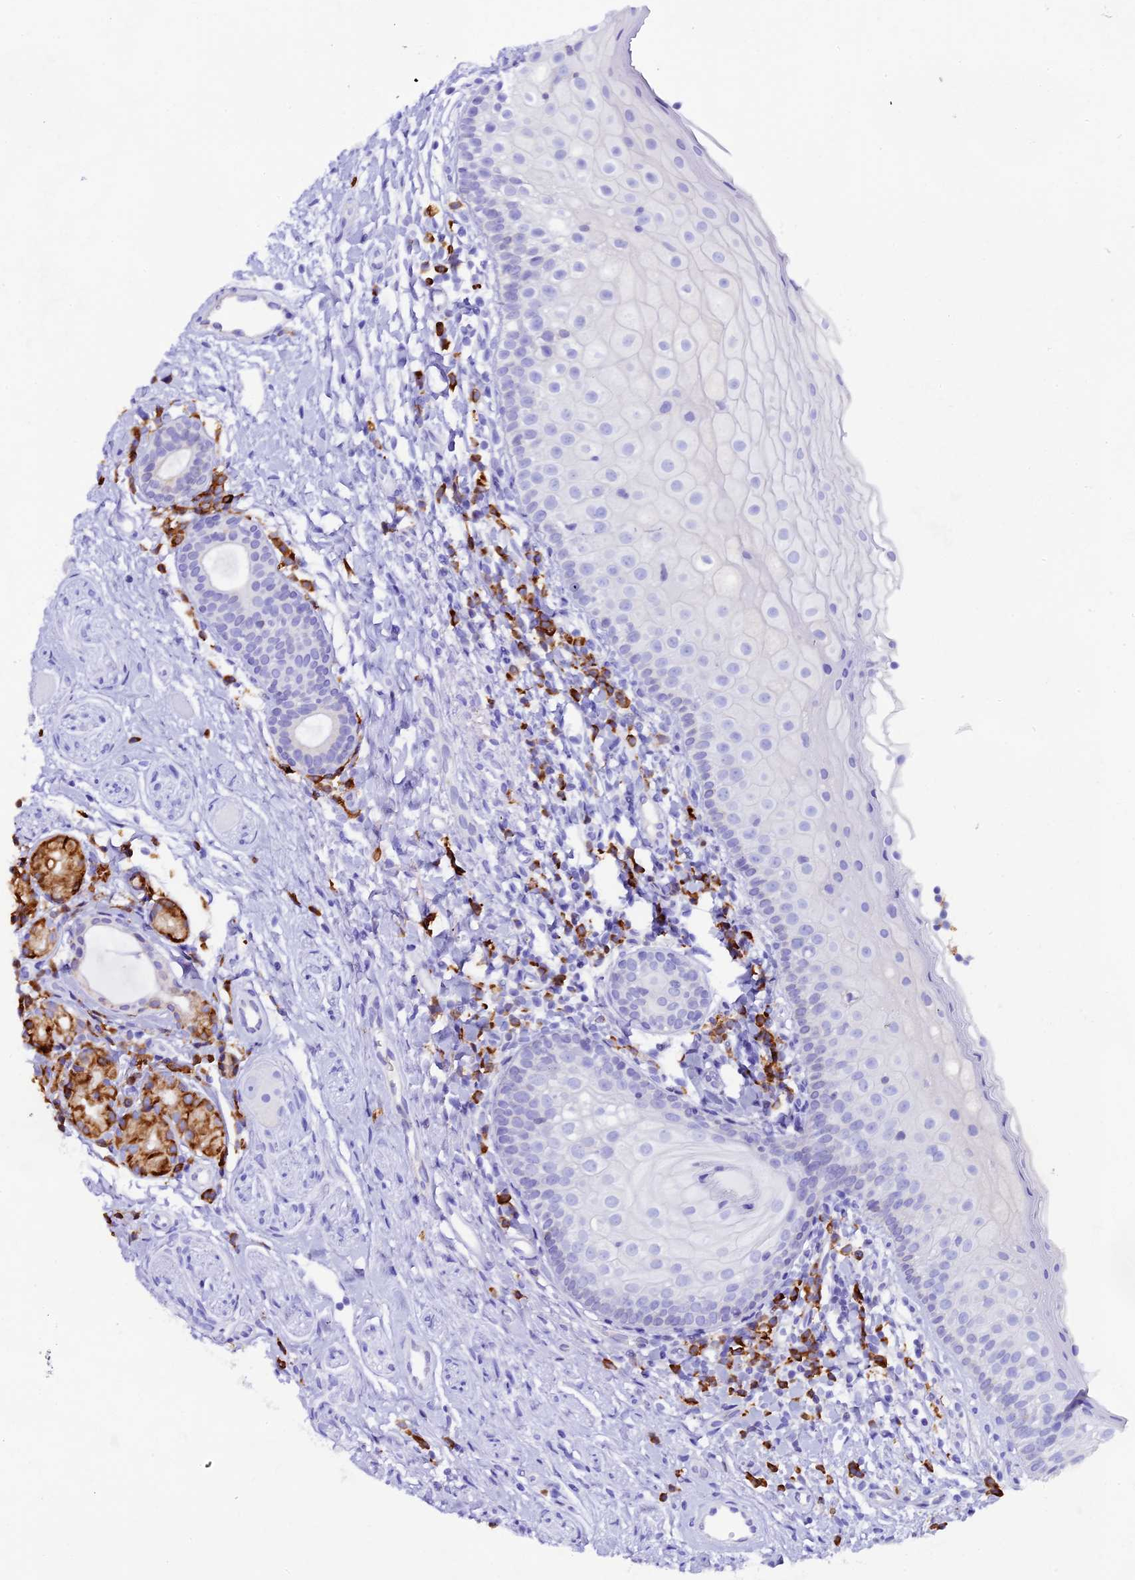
{"staining": {"intensity": "negative", "quantity": "none", "location": "none"}, "tissue": "oral mucosa", "cell_type": "Squamous epithelial cells", "image_type": "normal", "snomed": [{"axis": "morphology", "description": "Normal tissue, NOS"}, {"axis": "topography", "description": "Oral tissue"}], "caption": "The micrograph reveals no staining of squamous epithelial cells in normal oral mucosa. (DAB (3,3'-diaminobenzidine) immunohistochemistry (IHC), high magnification).", "gene": "FKBP11", "patient": {"sex": "male", "age": 46}}